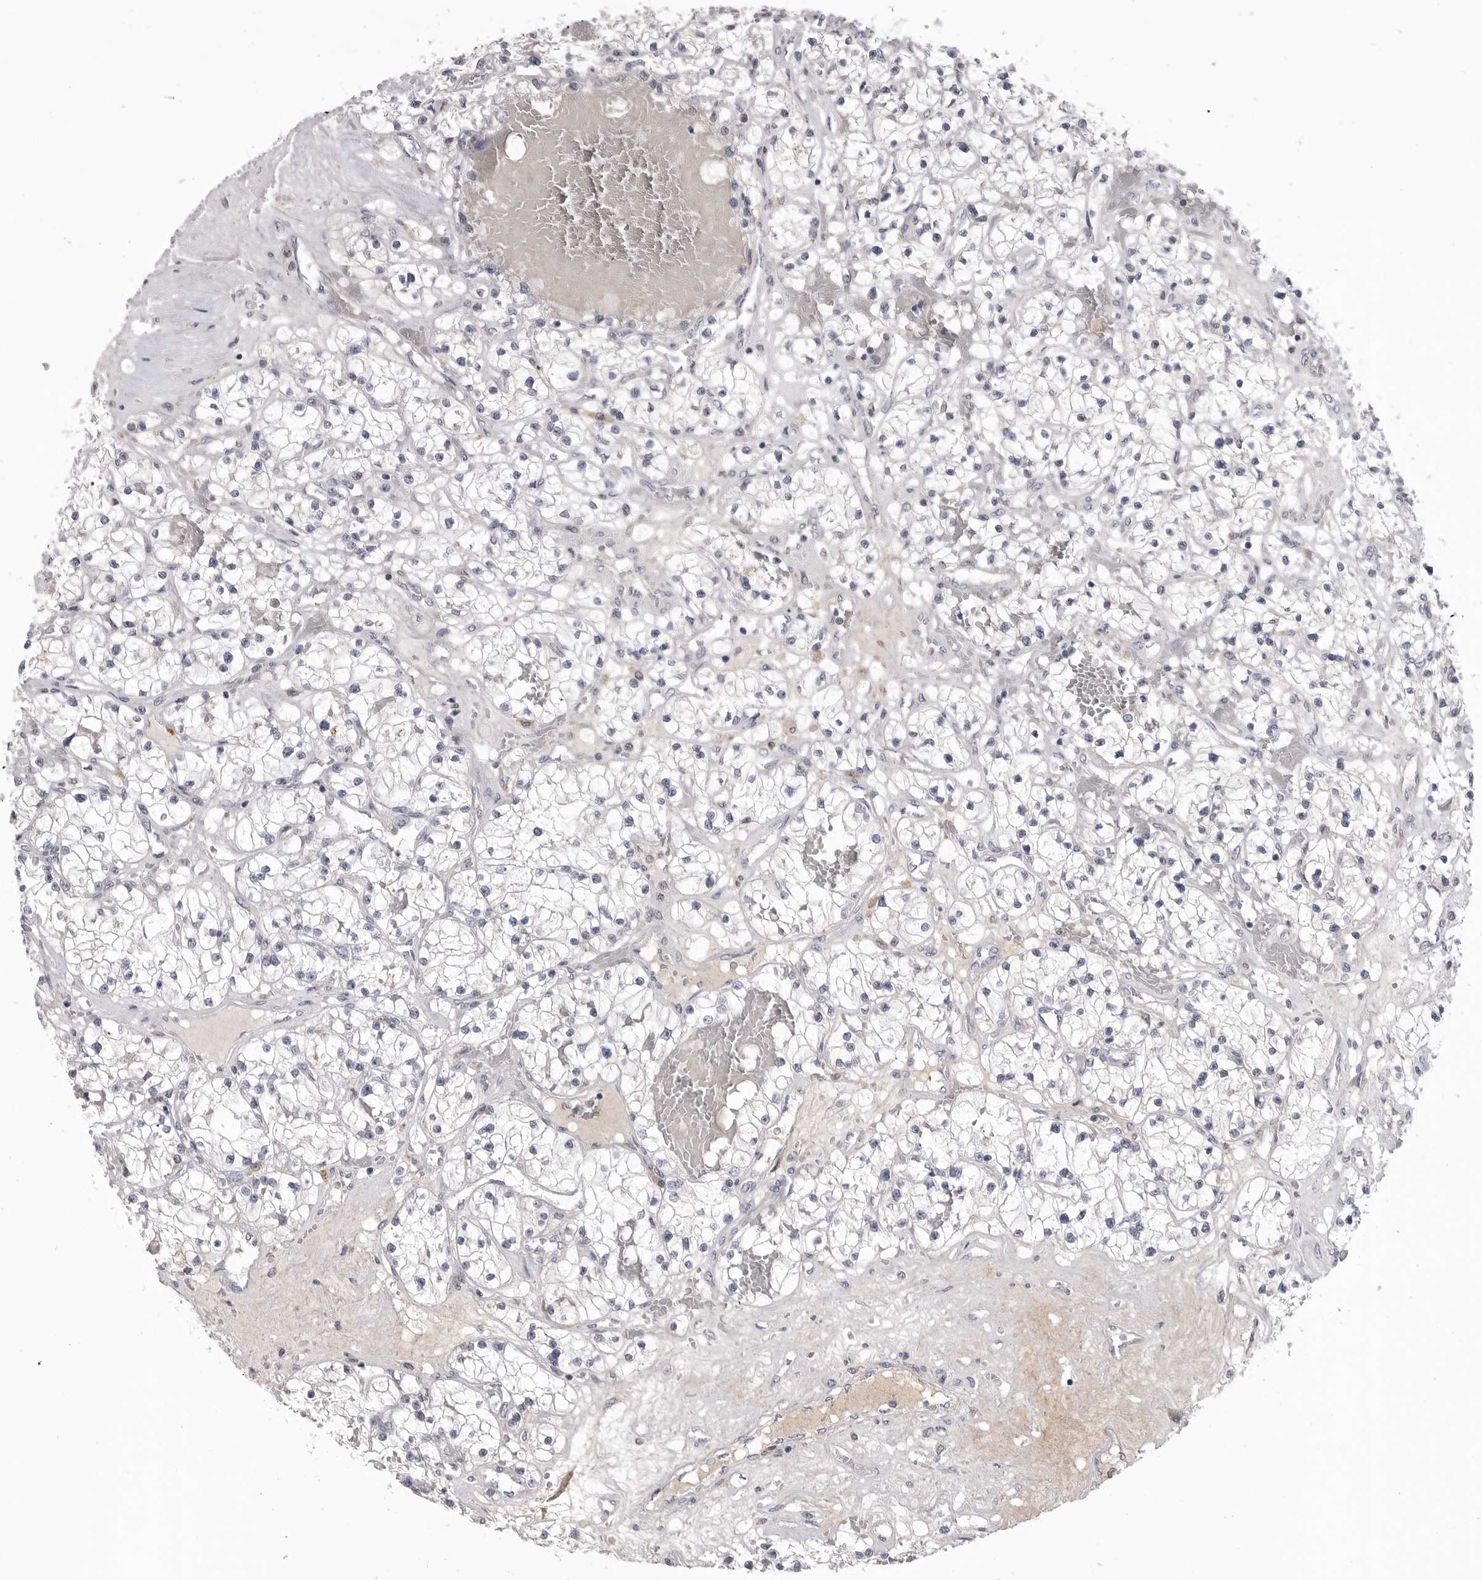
{"staining": {"intensity": "negative", "quantity": "none", "location": "none"}, "tissue": "renal cancer", "cell_type": "Tumor cells", "image_type": "cancer", "snomed": [{"axis": "morphology", "description": "Normal tissue, NOS"}, {"axis": "morphology", "description": "Adenocarcinoma, NOS"}, {"axis": "topography", "description": "Kidney"}], "caption": "This is a micrograph of immunohistochemistry (IHC) staining of renal cancer (adenocarcinoma), which shows no expression in tumor cells.", "gene": "SERPING1", "patient": {"sex": "male", "age": 68}}